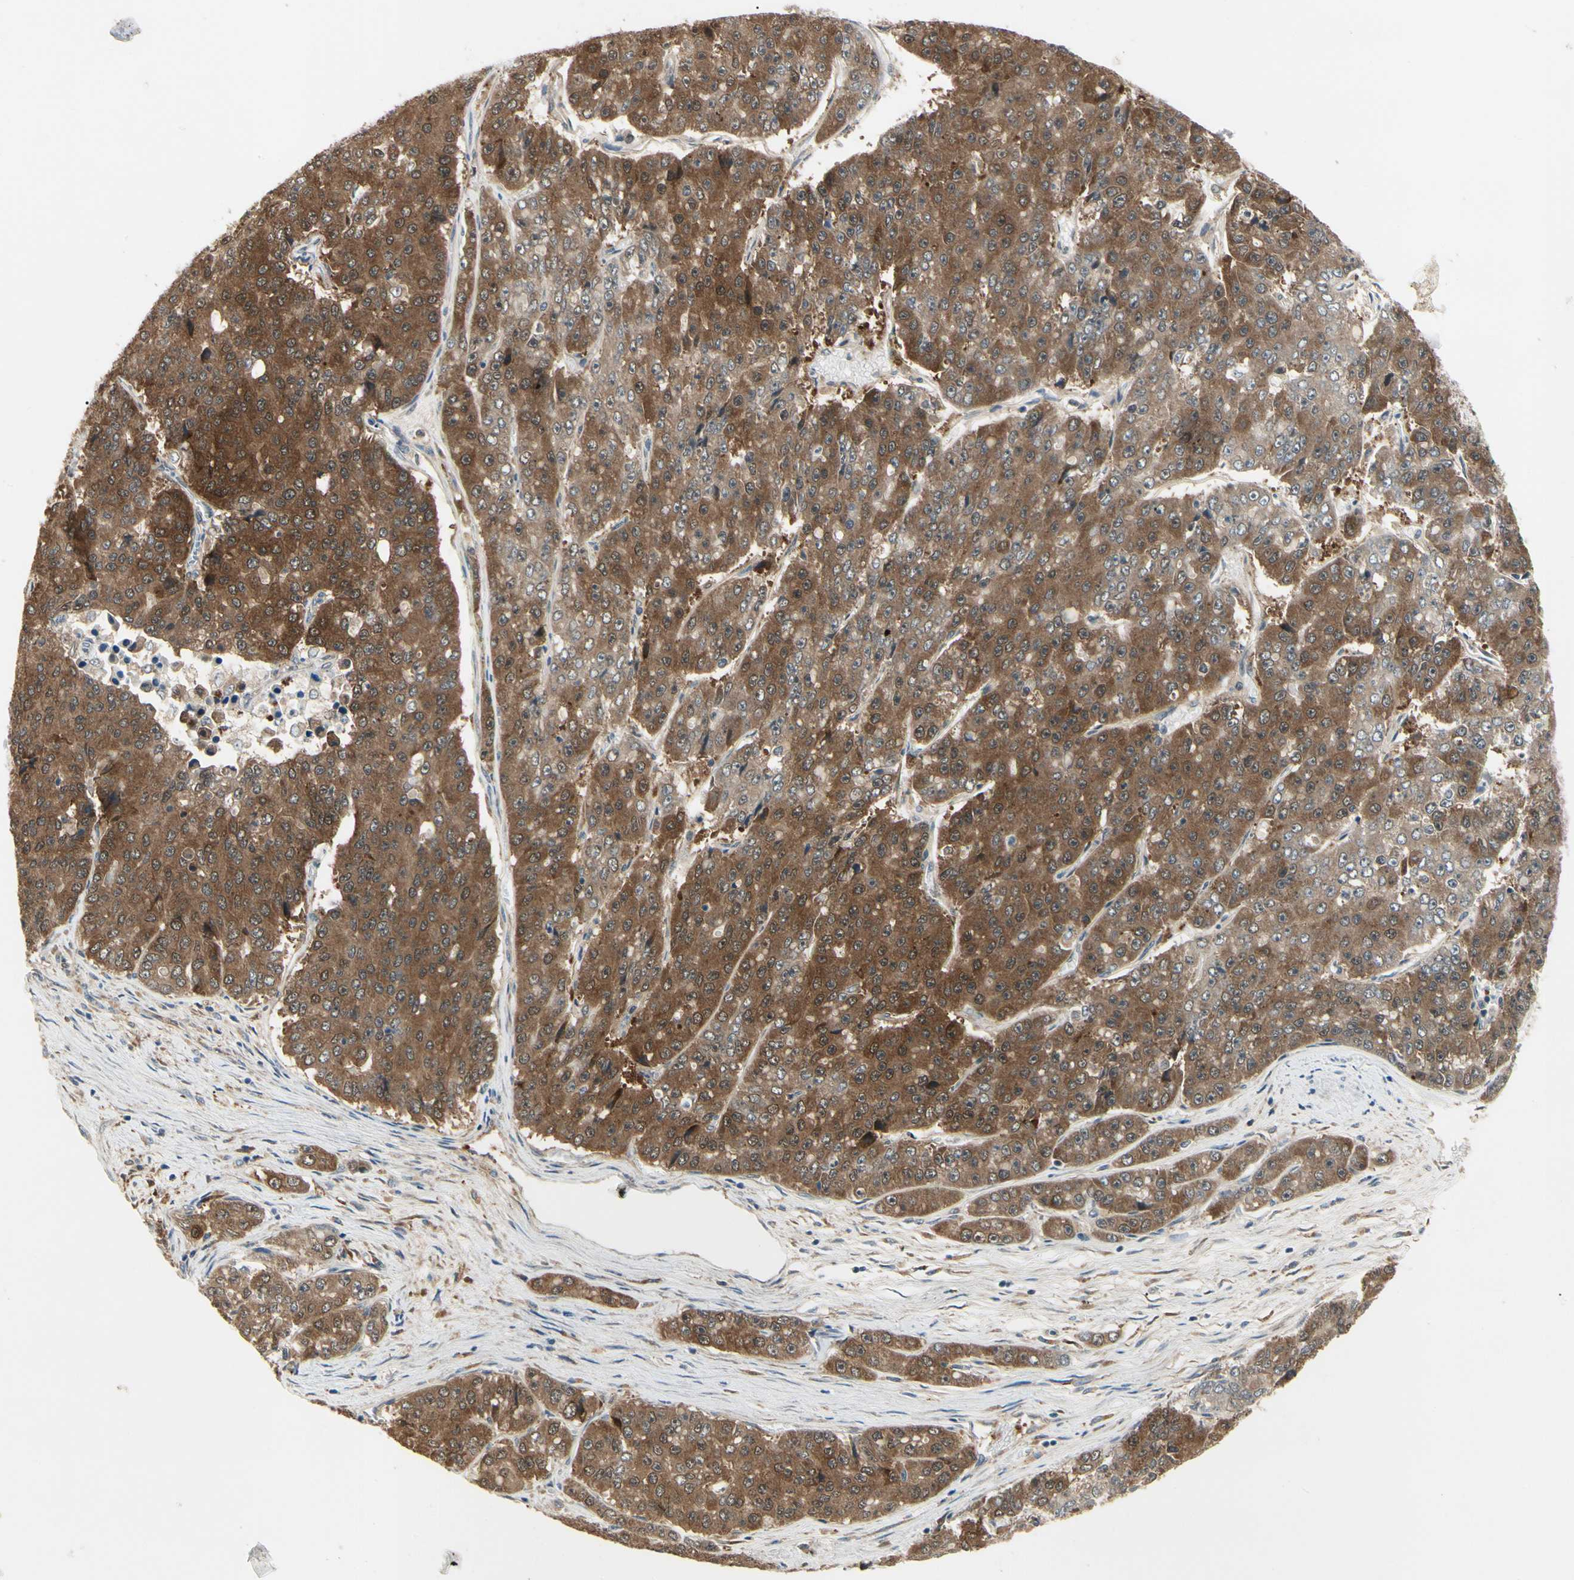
{"staining": {"intensity": "strong", "quantity": ">75%", "location": "cytoplasmic/membranous"}, "tissue": "pancreatic cancer", "cell_type": "Tumor cells", "image_type": "cancer", "snomed": [{"axis": "morphology", "description": "Adenocarcinoma, NOS"}, {"axis": "topography", "description": "Pancreas"}], "caption": "High-magnification brightfield microscopy of pancreatic cancer (adenocarcinoma) stained with DAB (brown) and counterstained with hematoxylin (blue). tumor cells exhibit strong cytoplasmic/membranous positivity is identified in about>75% of cells.", "gene": "NME1-NME2", "patient": {"sex": "male", "age": 50}}